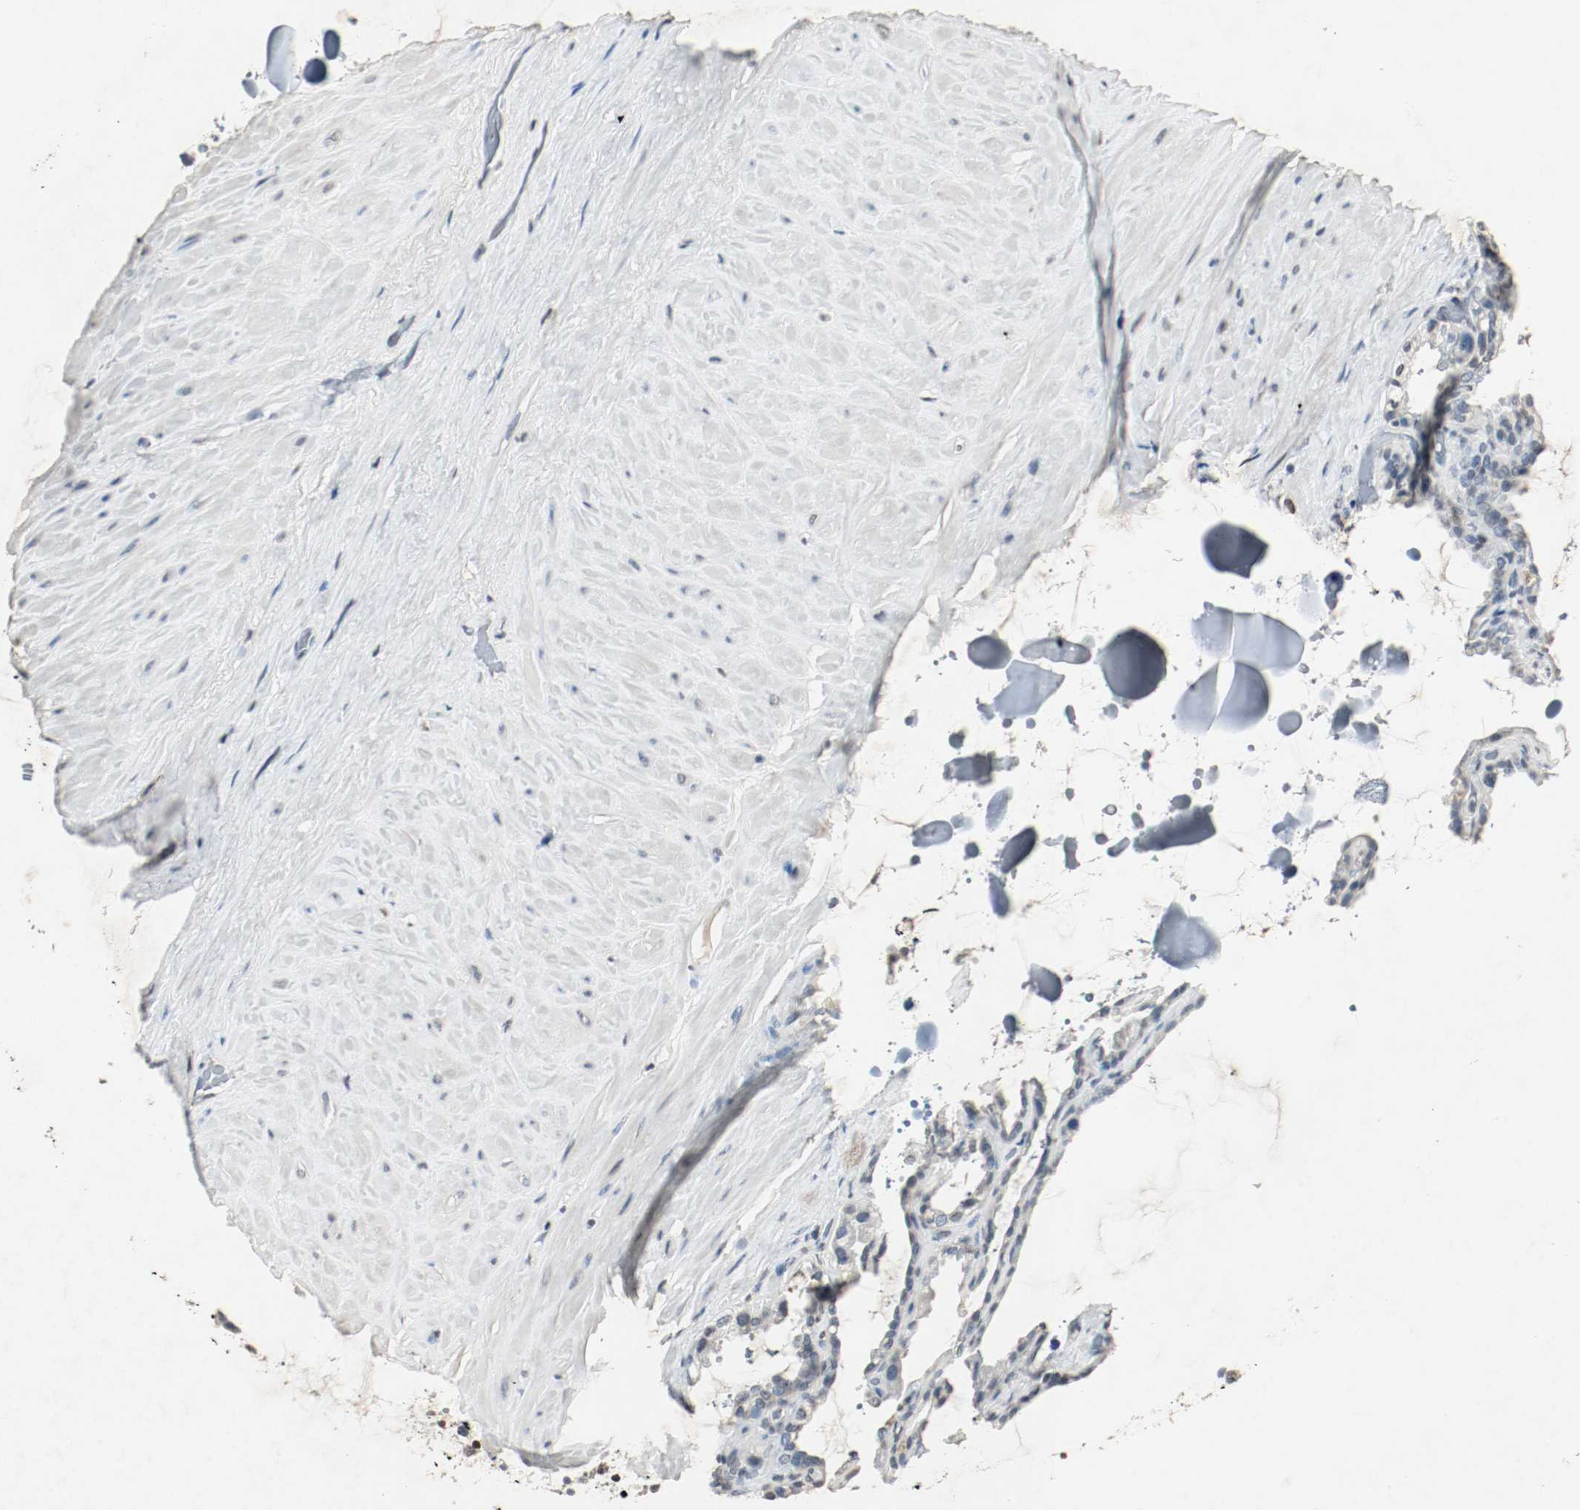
{"staining": {"intensity": "negative", "quantity": "none", "location": "none"}, "tissue": "seminal vesicle", "cell_type": "Glandular cells", "image_type": "normal", "snomed": [{"axis": "morphology", "description": "Normal tissue, NOS"}, {"axis": "morphology", "description": "Inflammation, NOS"}, {"axis": "topography", "description": "Urinary bladder"}, {"axis": "topography", "description": "Prostate"}, {"axis": "topography", "description": "Seminal veicle"}], "caption": "Micrograph shows no significant protein staining in glandular cells of benign seminal vesicle. (DAB IHC visualized using brightfield microscopy, high magnification).", "gene": "DNMT1", "patient": {"sex": "male", "age": 82}}